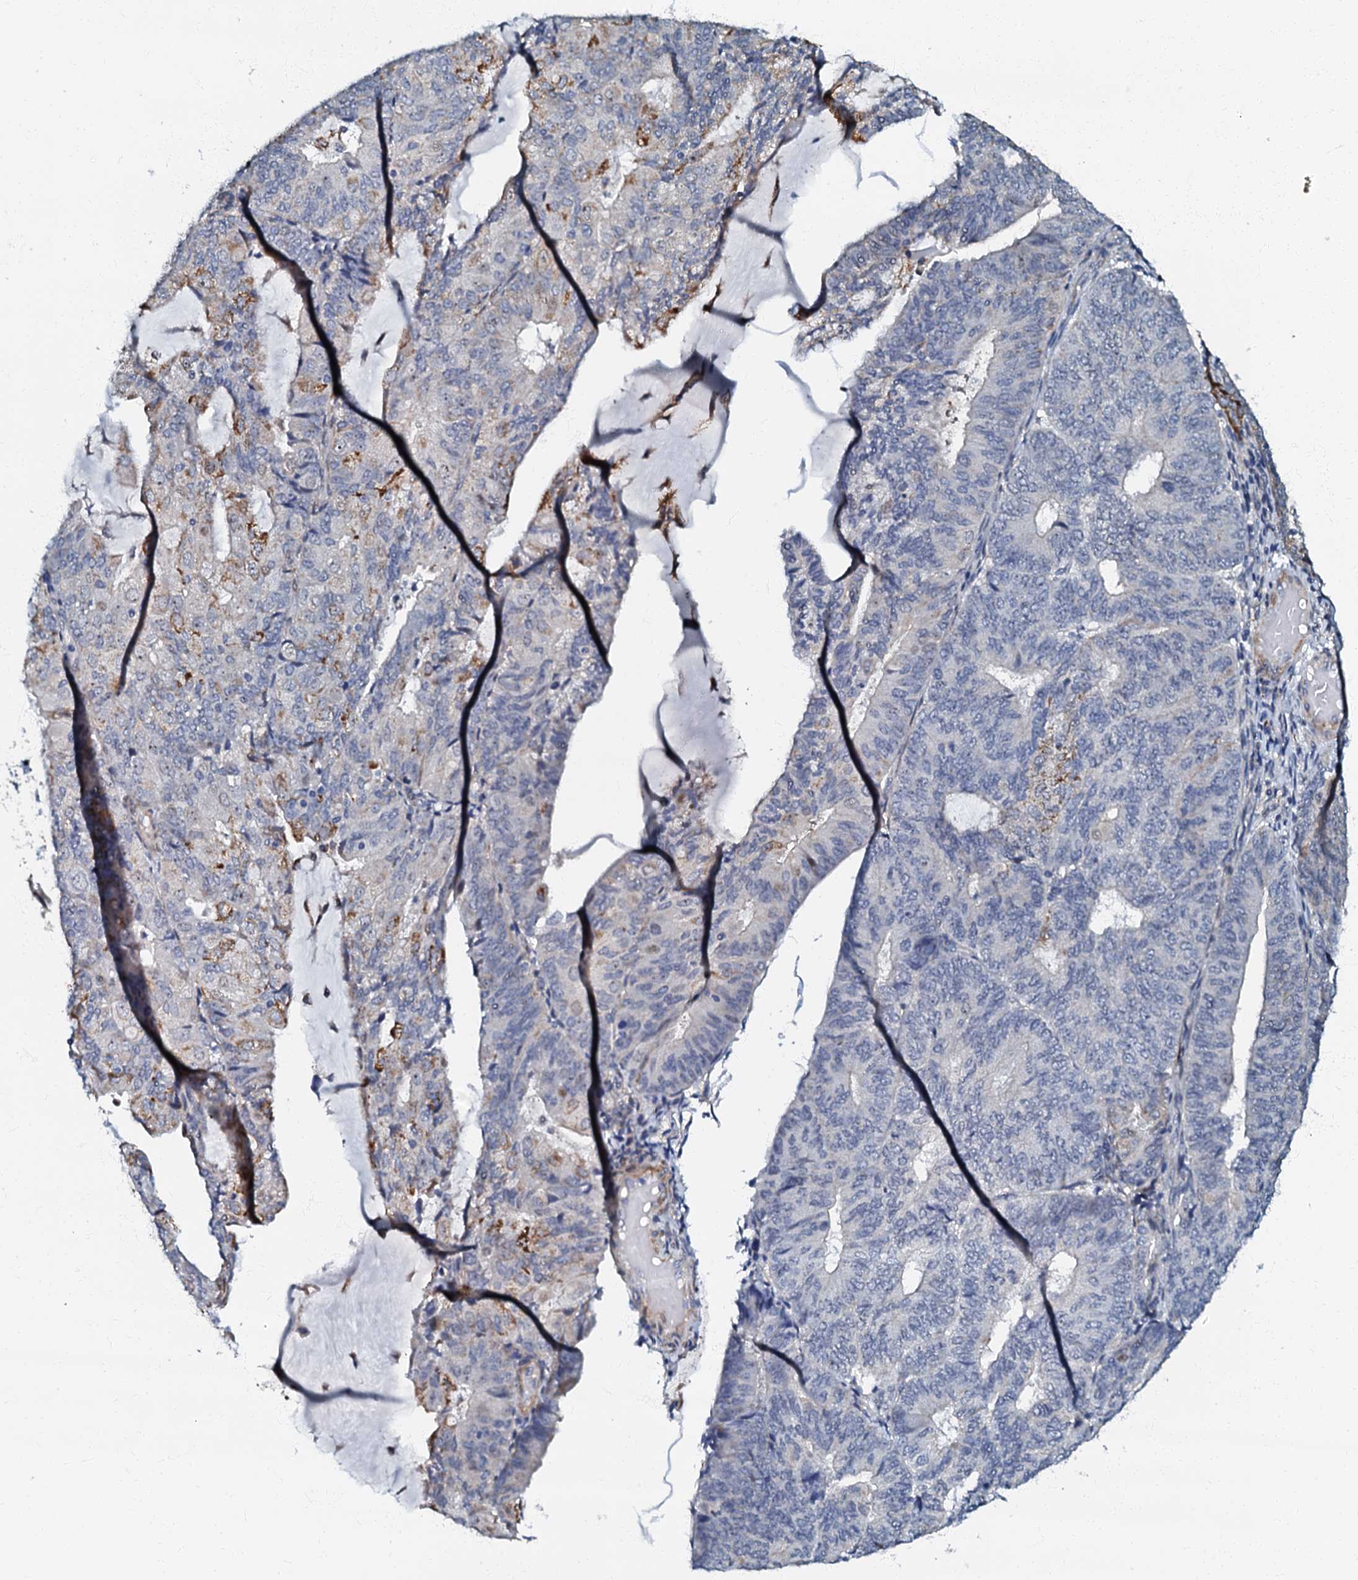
{"staining": {"intensity": "negative", "quantity": "none", "location": "none"}, "tissue": "endometrial cancer", "cell_type": "Tumor cells", "image_type": "cancer", "snomed": [{"axis": "morphology", "description": "Adenocarcinoma, NOS"}, {"axis": "topography", "description": "Endometrium"}], "caption": "Endometrial cancer (adenocarcinoma) was stained to show a protein in brown. There is no significant expression in tumor cells.", "gene": "OLAH", "patient": {"sex": "female", "age": 81}}